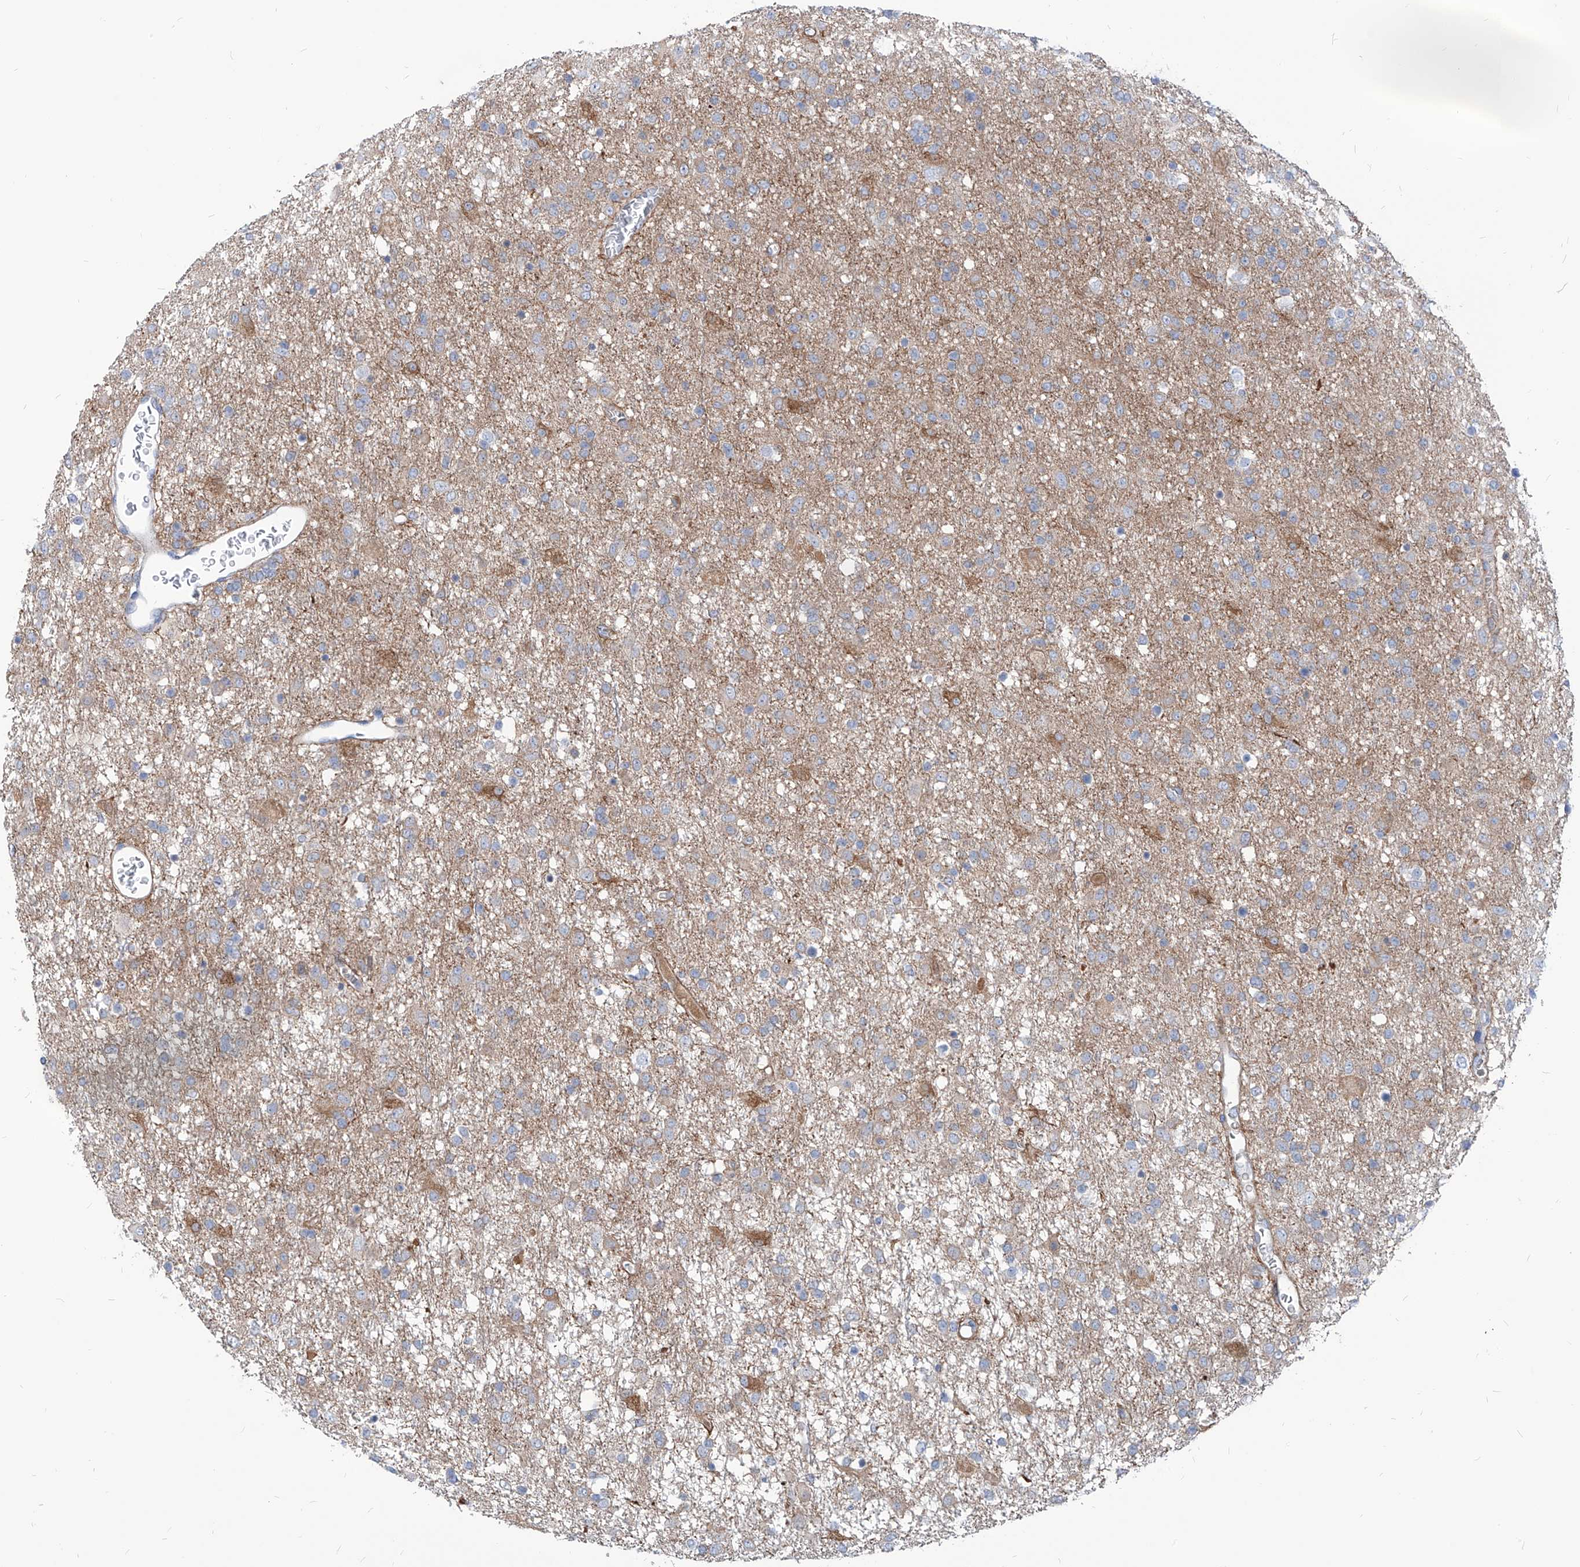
{"staining": {"intensity": "weak", "quantity": "<25%", "location": "cytoplasmic/membranous"}, "tissue": "glioma", "cell_type": "Tumor cells", "image_type": "cancer", "snomed": [{"axis": "morphology", "description": "Glioma, malignant, Low grade"}, {"axis": "topography", "description": "Brain"}], "caption": "Malignant glioma (low-grade) was stained to show a protein in brown. There is no significant staining in tumor cells. The staining was performed using DAB (3,3'-diaminobenzidine) to visualize the protein expression in brown, while the nuclei were stained in blue with hematoxylin (Magnification: 20x).", "gene": "AKAP10", "patient": {"sex": "male", "age": 65}}